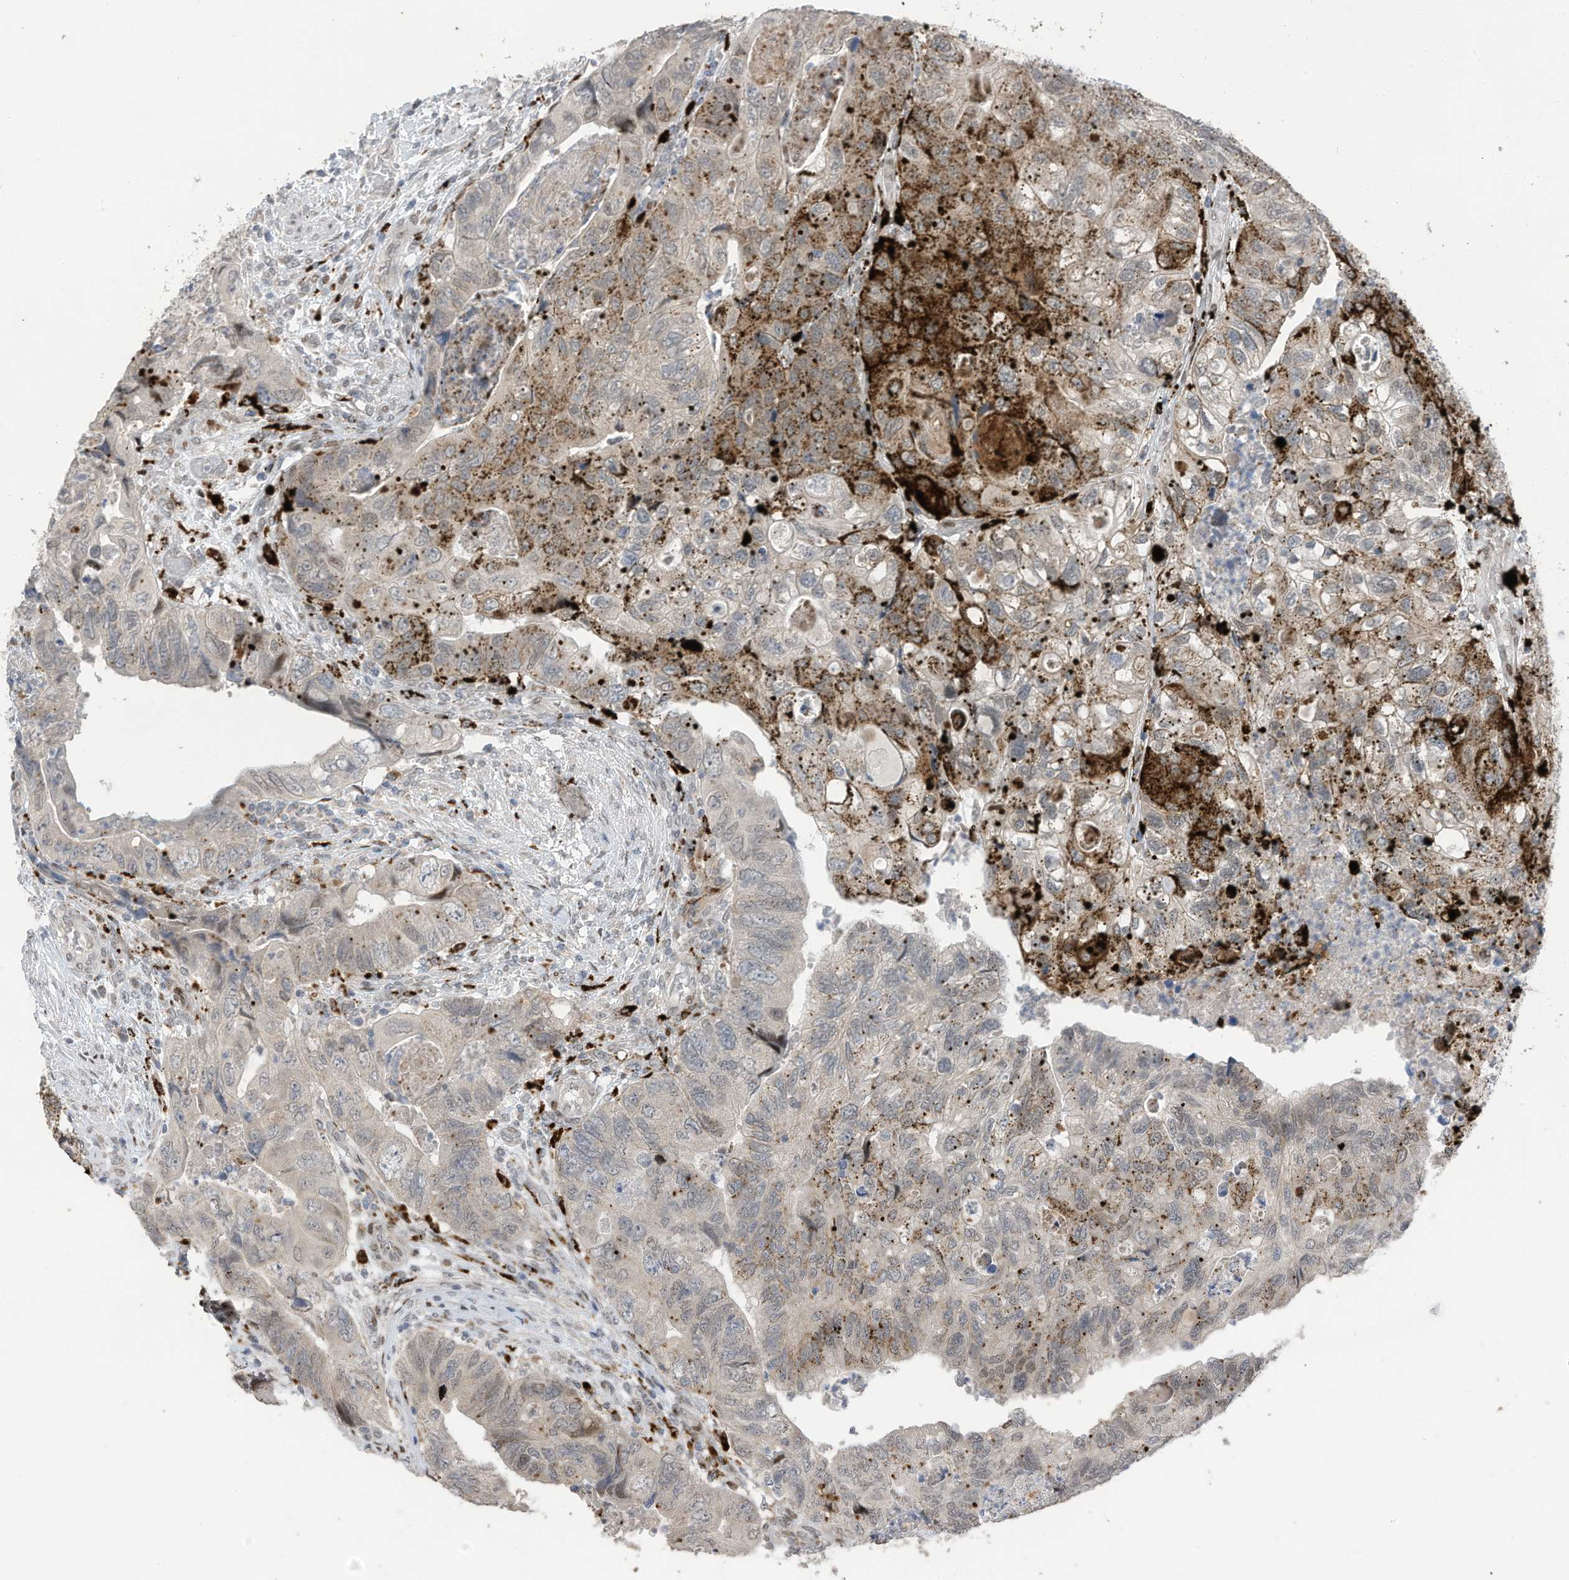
{"staining": {"intensity": "strong", "quantity": "<25%", "location": "cytoplasmic/membranous"}, "tissue": "colorectal cancer", "cell_type": "Tumor cells", "image_type": "cancer", "snomed": [{"axis": "morphology", "description": "Adenocarcinoma, NOS"}, {"axis": "topography", "description": "Rectum"}], "caption": "IHC histopathology image of neoplastic tissue: colorectal cancer stained using immunohistochemistry exhibits medium levels of strong protein expression localized specifically in the cytoplasmic/membranous of tumor cells, appearing as a cytoplasmic/membranous brown color.", "gene": "RABL3", "patient": {"sex": "male", "age": 63}}